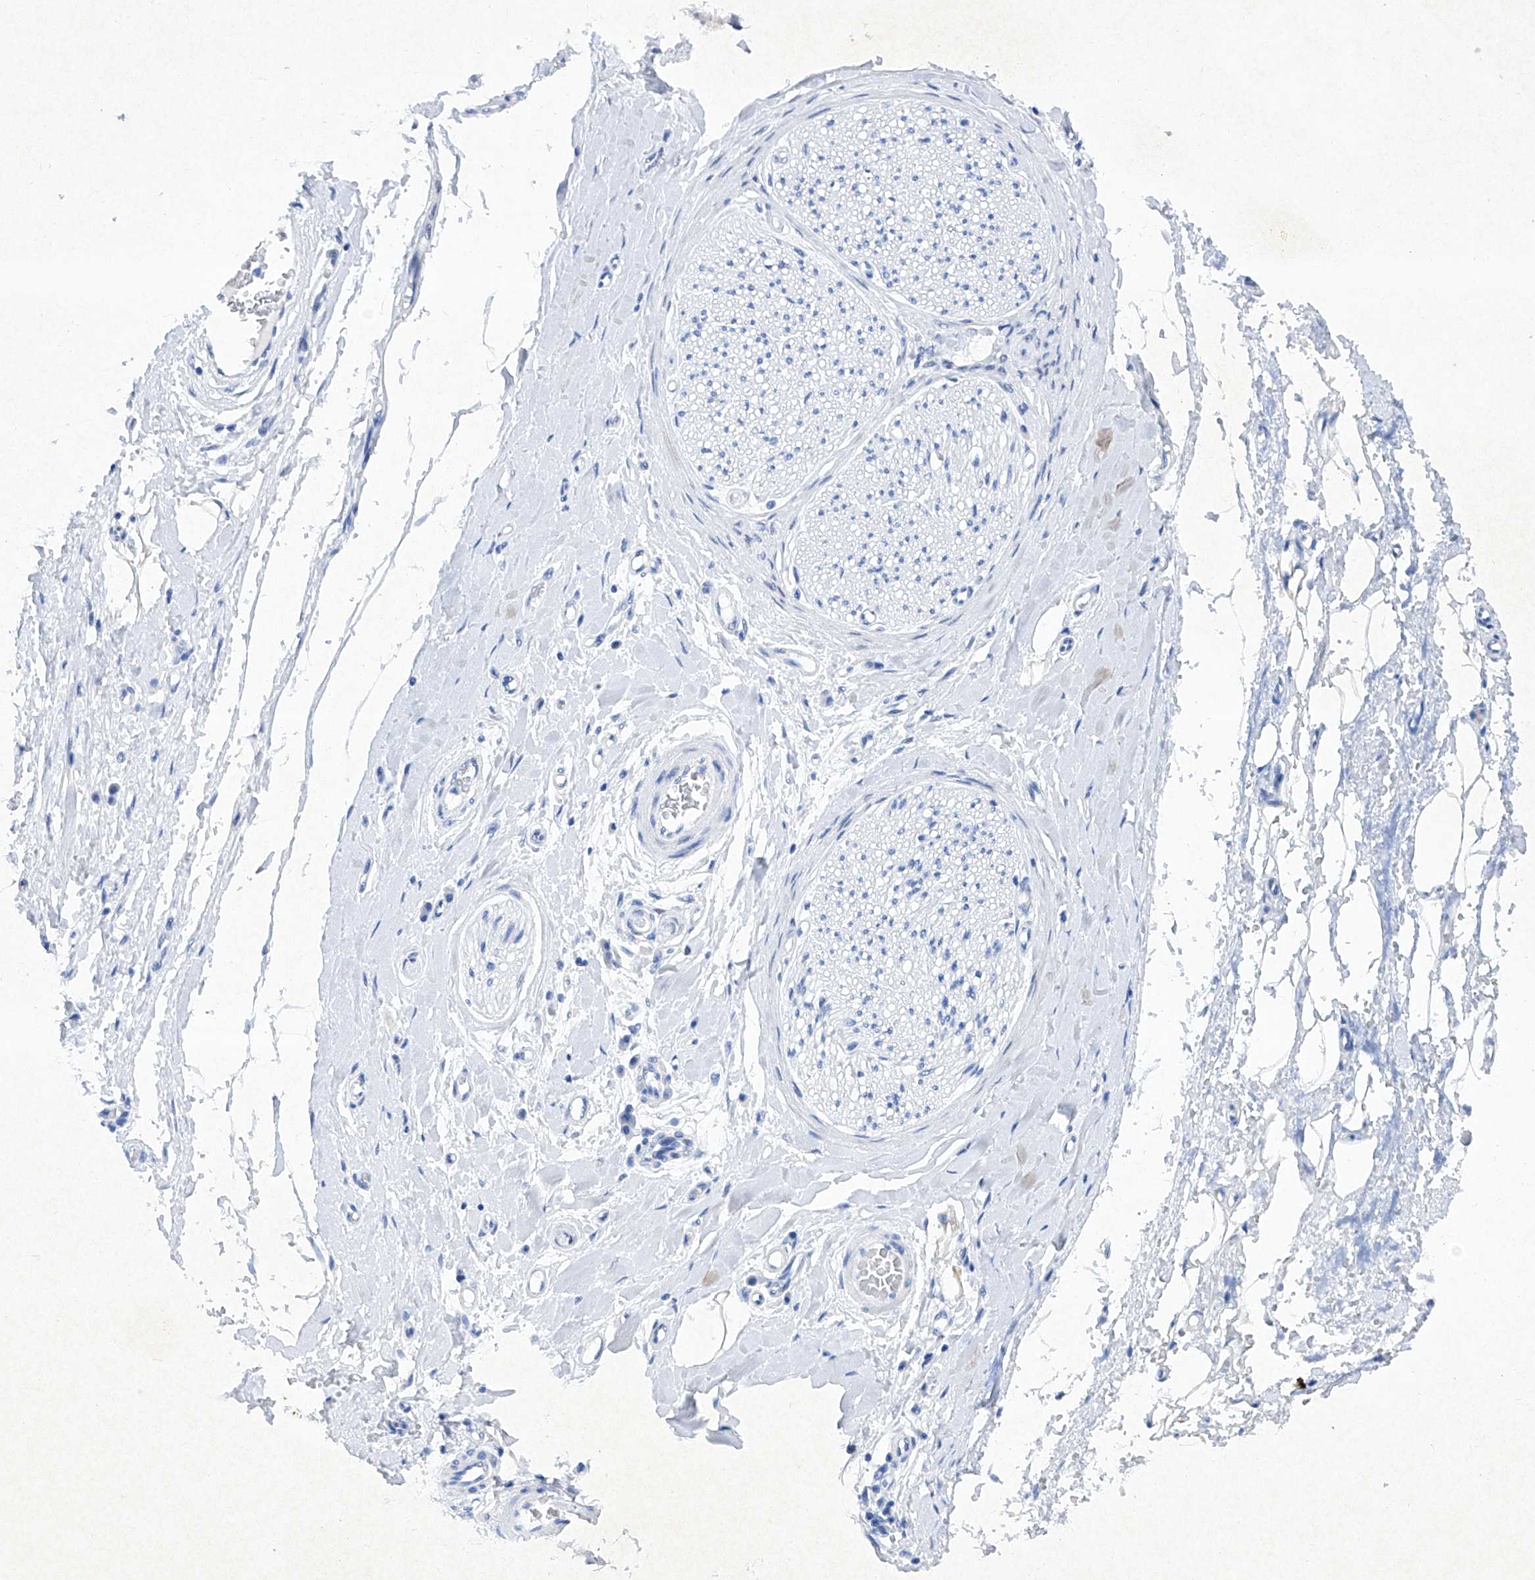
{"staining": {"intensity": "negative", "quantity": "none", "location": "none"}, "tissue": "adipose tissue", "cell_type": "Adipocytes", "image_type": "normal", "snomed": [{"axis": "morphology", "description": "Normal tissue, NOS"}, {"axis": "morphology", "description": "Adenocarcinoma, NOS"}, {"axis": "topography", "description": "Esophagus"}, {"axis": "topography", "description": "Stomach, upper"}, {"axis": "topography", "description": "Peripheral nerve tissue"}], "caption": "Immunohistochemical staining of unremarkable human adipose tissue exhibits no significant staining in adipocytes.", "gene": "BARX2", "patient": {"sex": "male", "age": 62}}